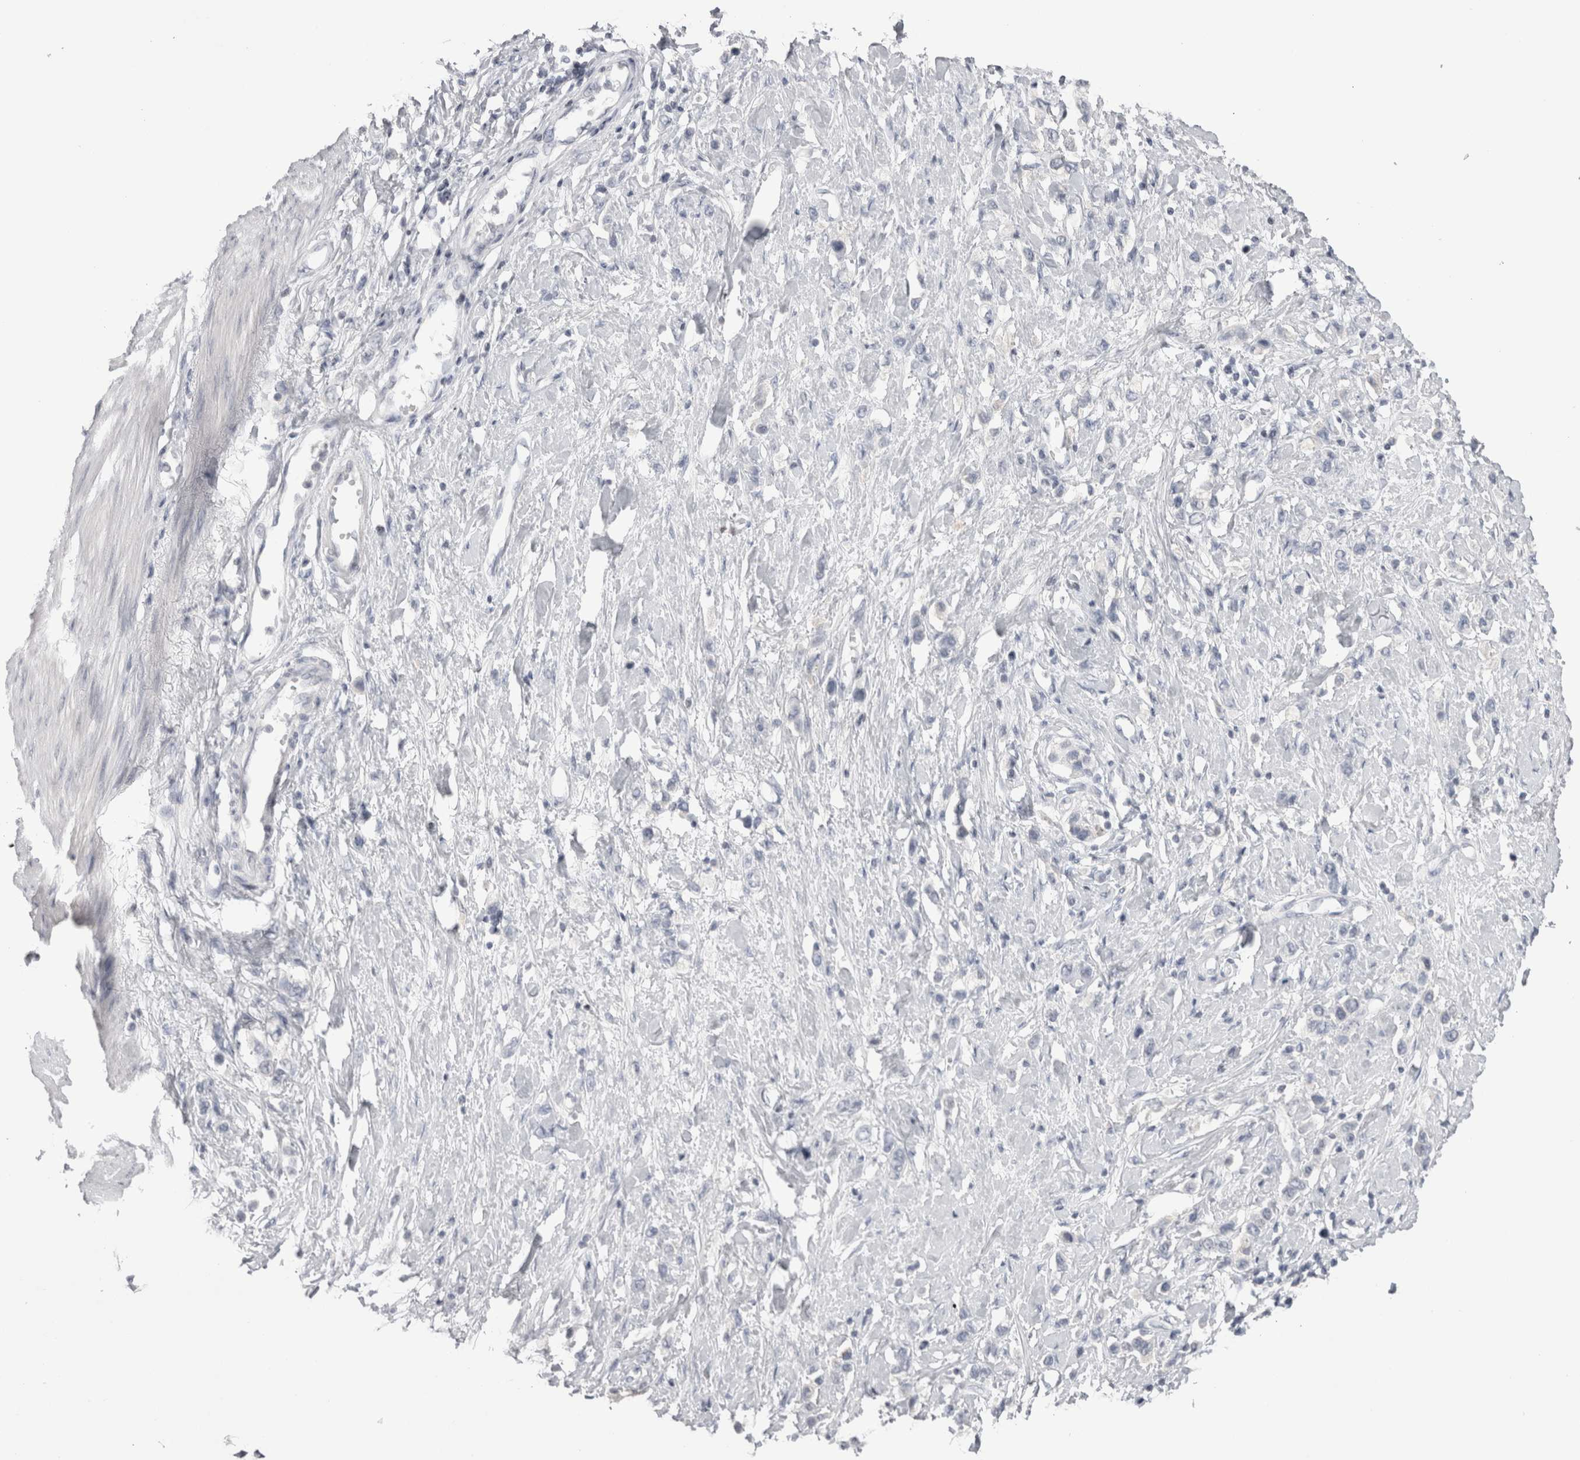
{"staining": {"intensity": "negative", "quantity": "none", "location": "none"}, "tissue": "stomach cancer", "cell_type": "Tumor cells", "image_type": "cancer", "snomed": [{"axis": "morphology", "description": "Adenocarcinoma, NOS"}, {"axis": "topography", "description": "Stomach"}], "caption": "IHC image of stomach cancer stained for a protein (brown), which demonstrates no expression in tumor cells.", "gene": "FNDC8", "patient": {"sex": "female", "age": 65}}